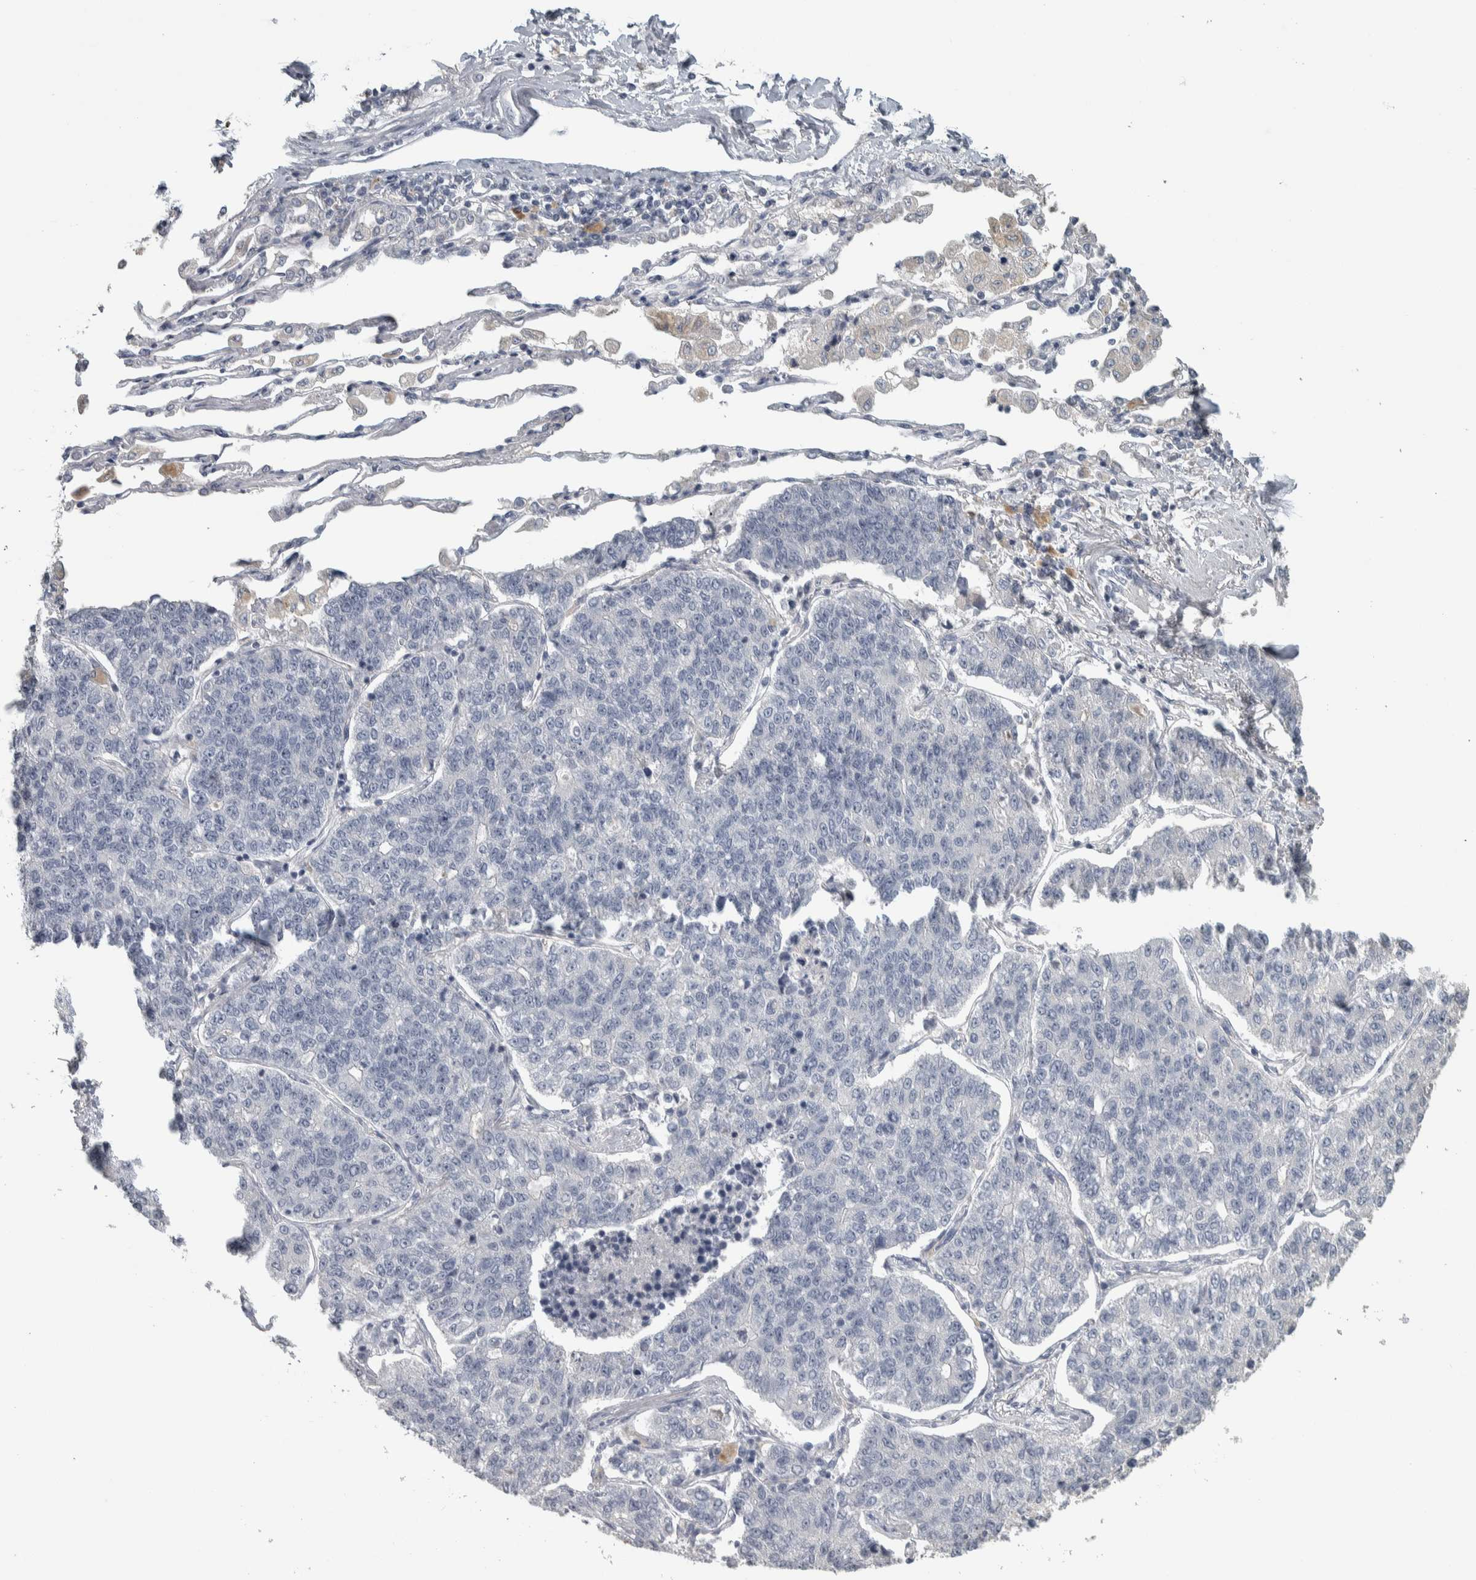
{"staining": {"intensity": "negative", "quantity": "none", "location": "none"}, "tissue": "lung cancer", "cell_type": "Tumor cells", "image_type": "cancer", "snomed": [{"axis": "morphology", "description": "Adenocarcinoma, NOS"}, {"axis": "topography", "description": "Lung"}], "caption": "Protein analysis of adenocarcinoma (lung) demonstrates no significant positivity in tumor cells. (Immunohistochemistry (ihc), brightfield microscopy, high magnification).", "gene": "DCAF10", "patient": {"sex": "male", "age": 49}}